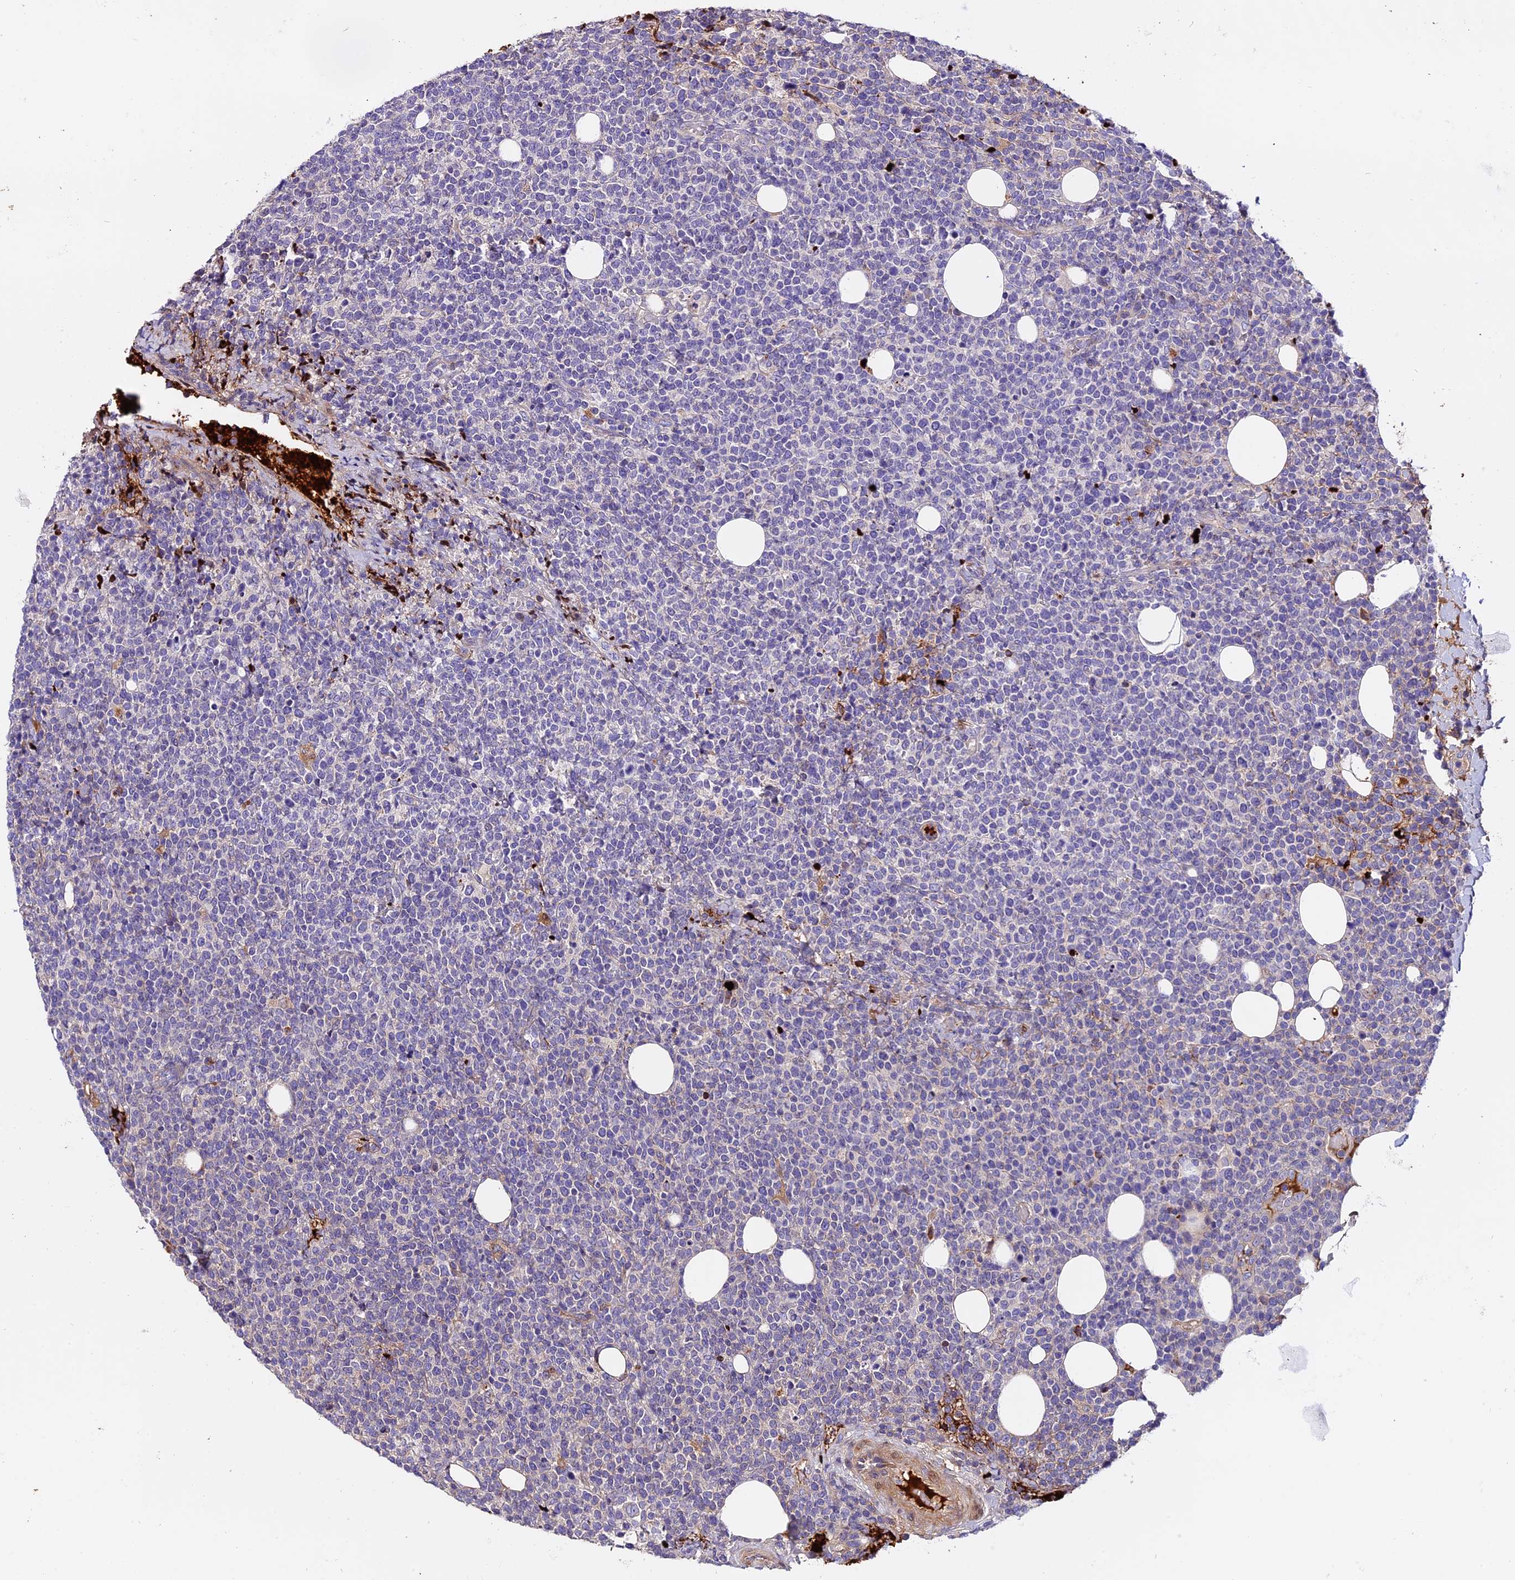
{"staining": {"intensity": "negative", "quantity": "none", "location": "none"}, "tissue": "lymphoma", "cell_type": "Tumor cells", "image_type": "cancer", "snomed": [{"axis": "morphology", "description": "Malignant lymphoma, non-Hodgkin's type, High grade"}, {"axis": "topography", "description": "Lymph node"}], "caption": "Immunohistochemistry (IHC) micrograph of human lymphoma stained for a protein (brown), which shows no expression in tumor cells.", "gene": "MAP3K7CL", "patient": {"sex": "male", "age": 61}}